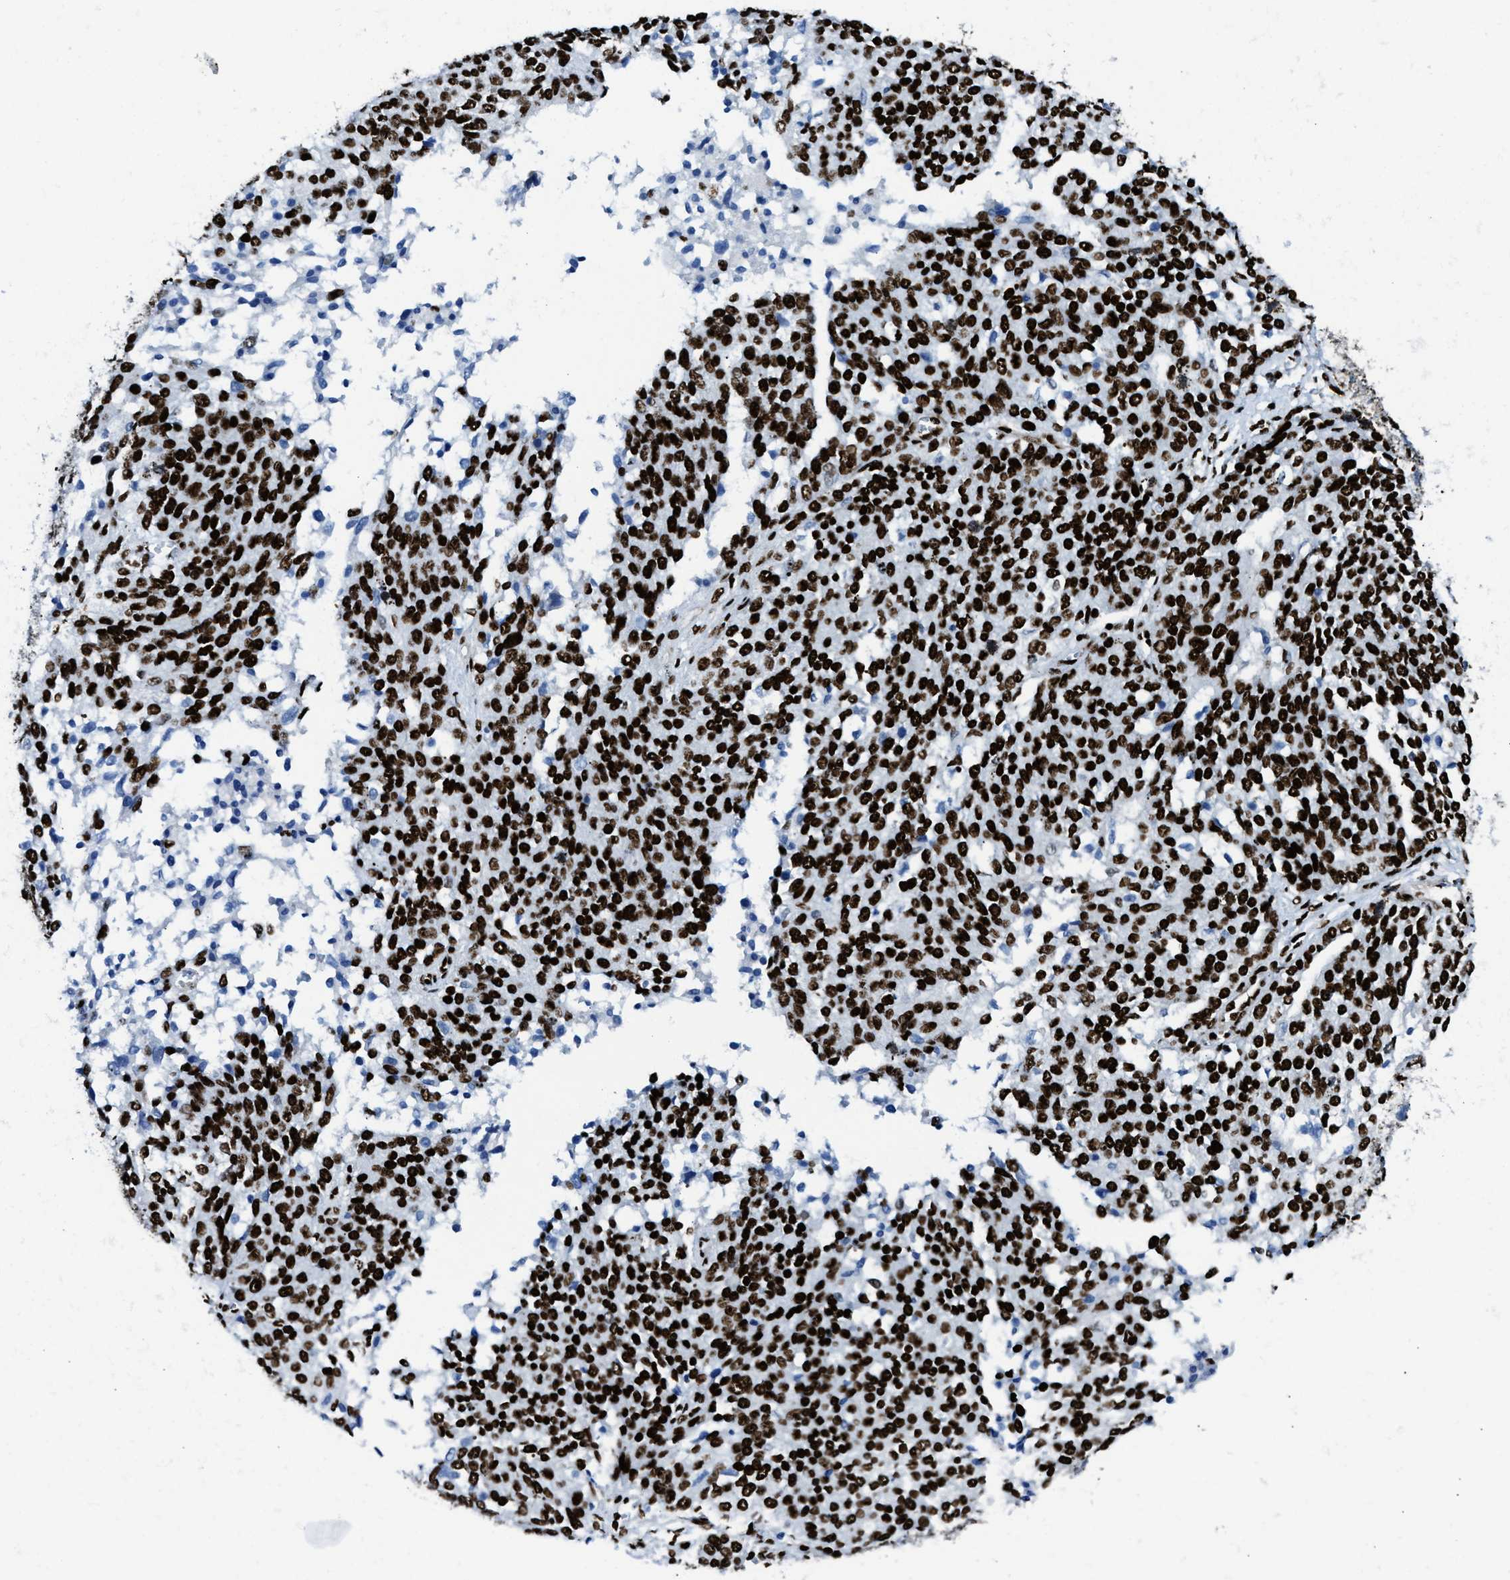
{"staining": {"intensity": "strong", "quantity": ">75%", "location": "nuclear"}, "tissue": "ovarian cancer", "cell_type": "Tumor cells", "image_type": "cancer", "snomed": [{"axis": "morphology", "description": "Cystadenocarcinoma, serous, NOS"}, {"axis": "topography", "description": "Ovary"}], "caption": "The image exhibits a brown stain indicating the presence of a protein in the nuclear of tumor cells in ovarian serous cystadenocarcinoma. (DAB IHC with brightfield microscopy, high magnification).", "gene": "NONO", "patient": {"sex": "female", "age": 44}}